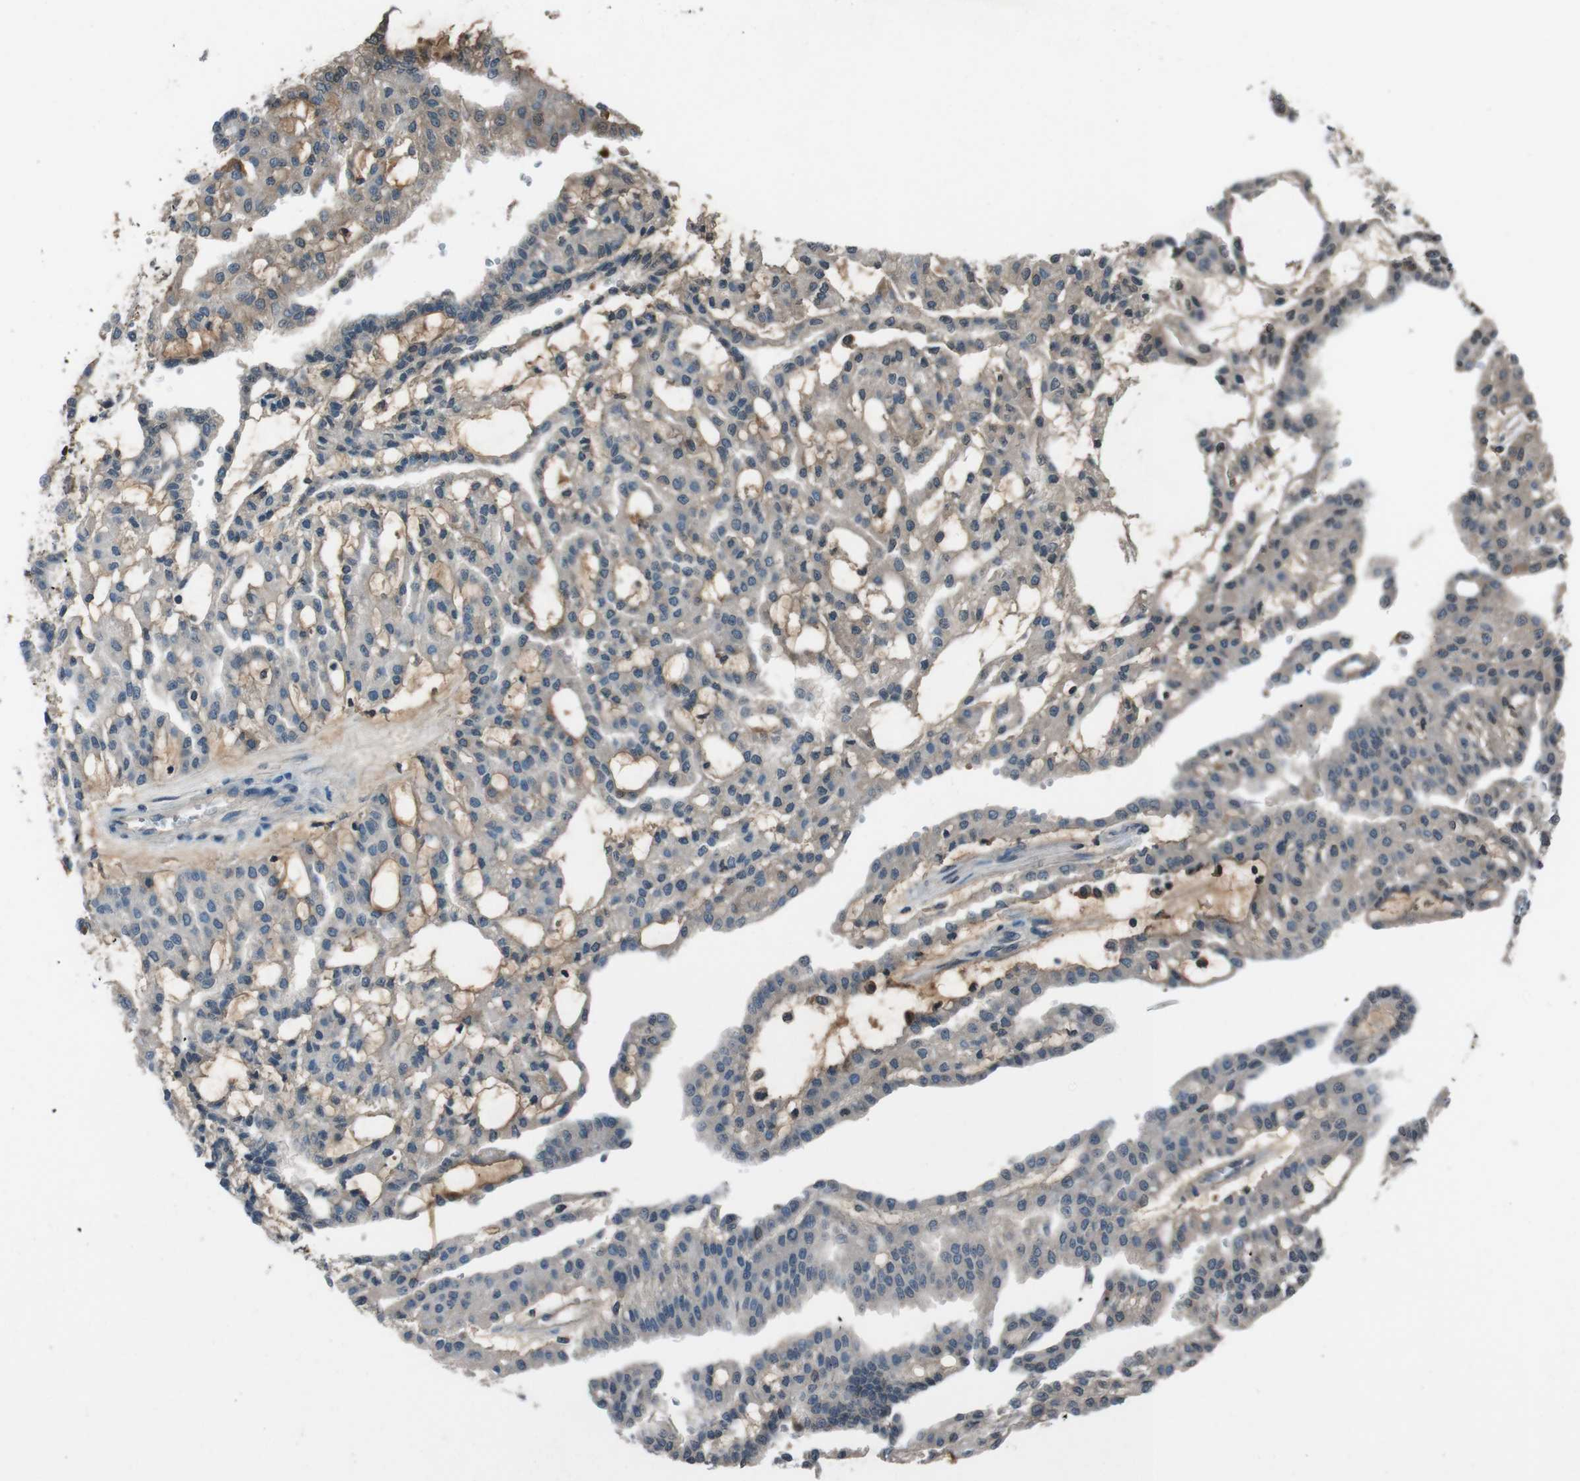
{"staining": {"intensity": "weak", "quantity": ">75%", "location": "cytoplasmic/membranous"}, "tissue": "renal cancer", "cell_type": "Tumor cells", "image_type": "cancer", "snomed": [{"axis": "morphology", "description": "Adenocarcinoma, NOS"}, {"axis": "topography", "description": "Kidney"}], "caption": "IHC micrograph of neoplastic tissue: renal cancer (adenocarcinoma) stained using immunohistochemistry exhibits low levels of weak protein expression localized specifically in the cytoplasmic/membranous of tumor cells, appearing as a cytoplasmic/membranous brown color.", "gene": "UGT1A6", "patient": {"sex": "male", "age": 63}}